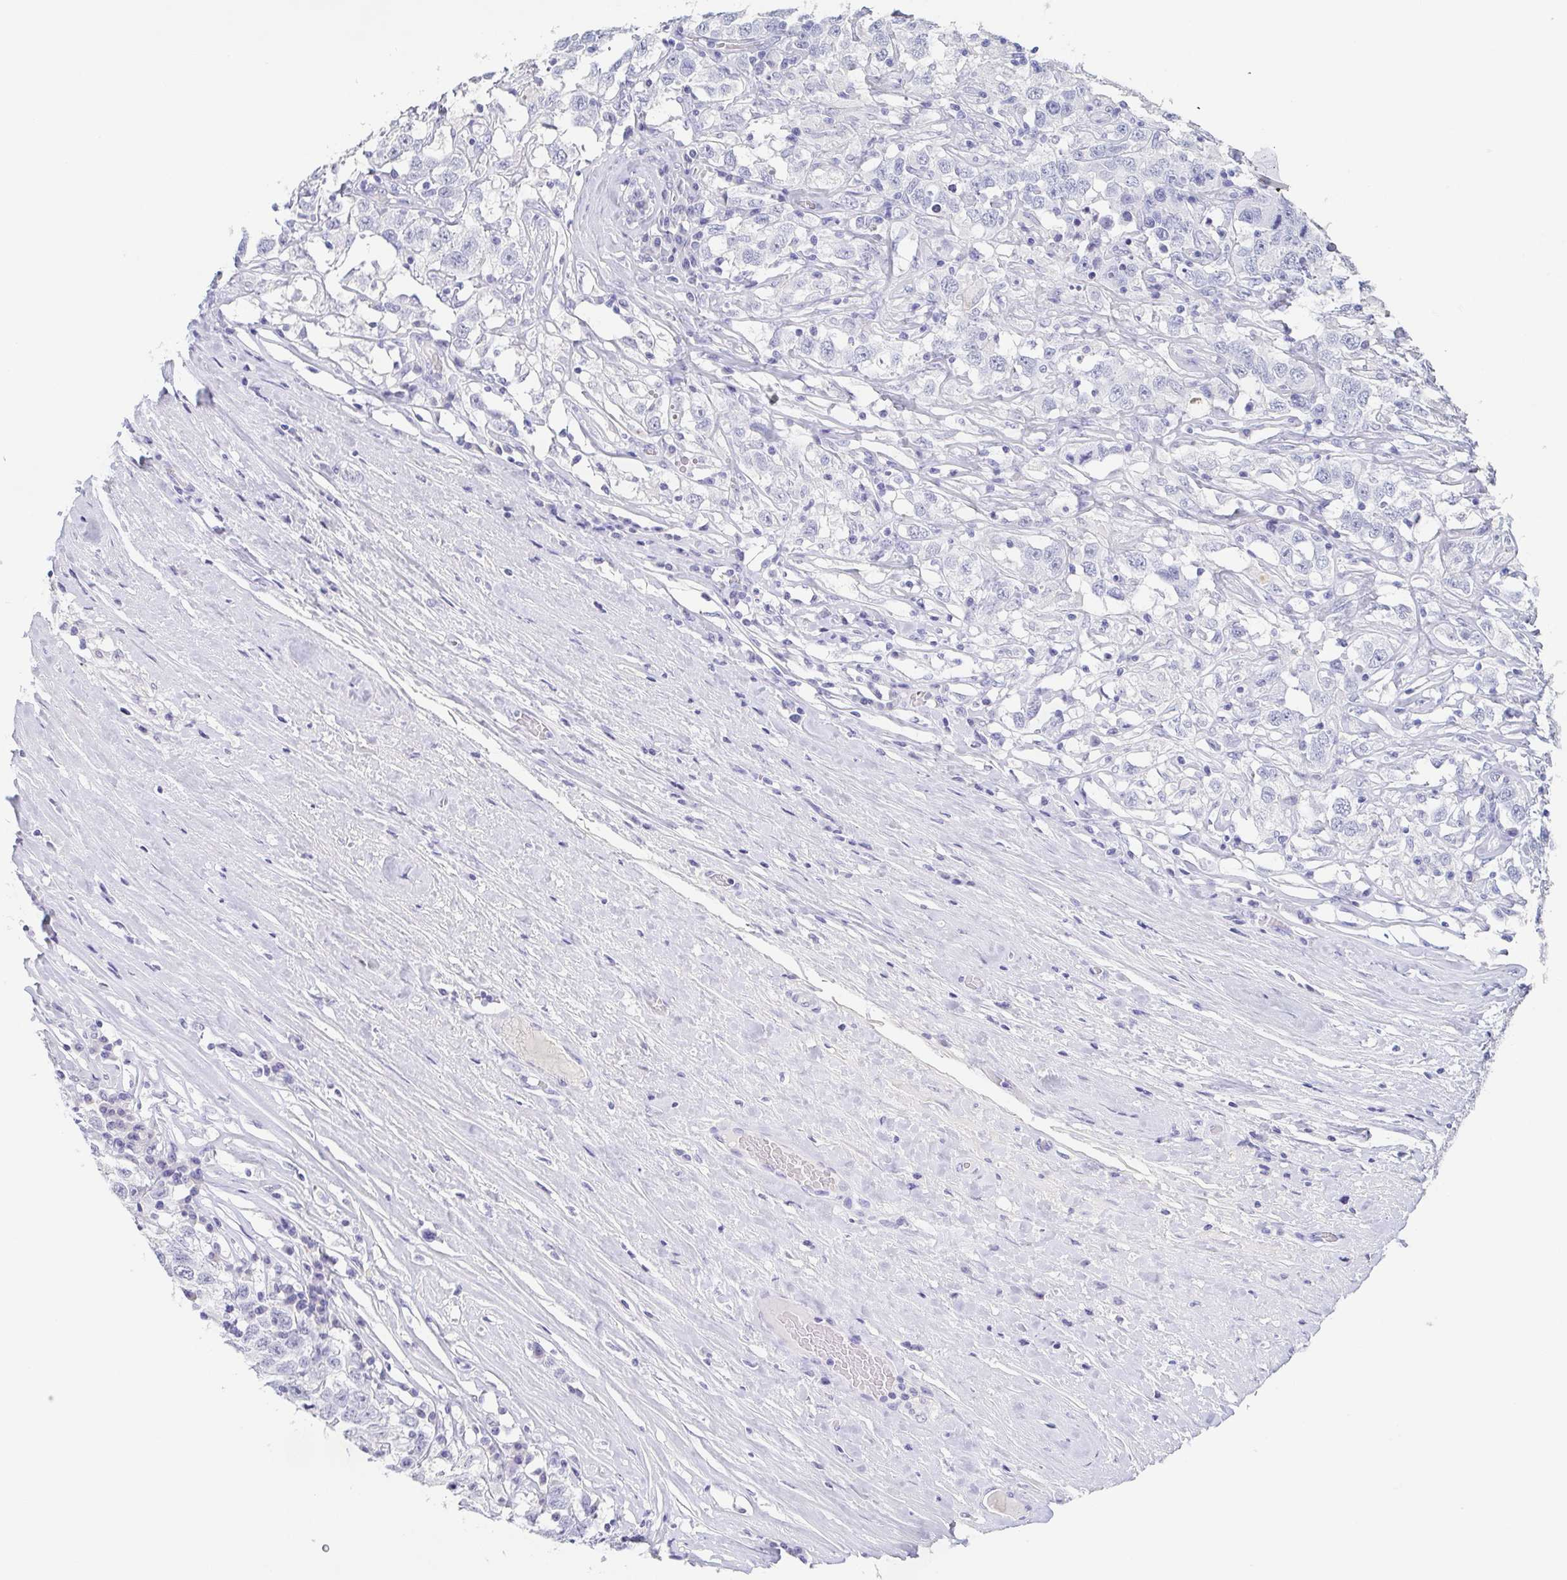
{"staining": {"intensity": "negative", "quantity": "none", "location": "none"}, "tissue": "testis cancer", "cell_type": "Tumor cells", "image_type": "cancer", "snomed": [{"axis": "morphology", "description": "Seminoma, NOS"}, {"axis": "topography", "description": "Testis"}], "caption": "Tumor cells show no significant staining in testis seminoma. Nuclei are stained in blue.", "gene": "ITLN1", "patient": {"sex": "male", "age": 41}}